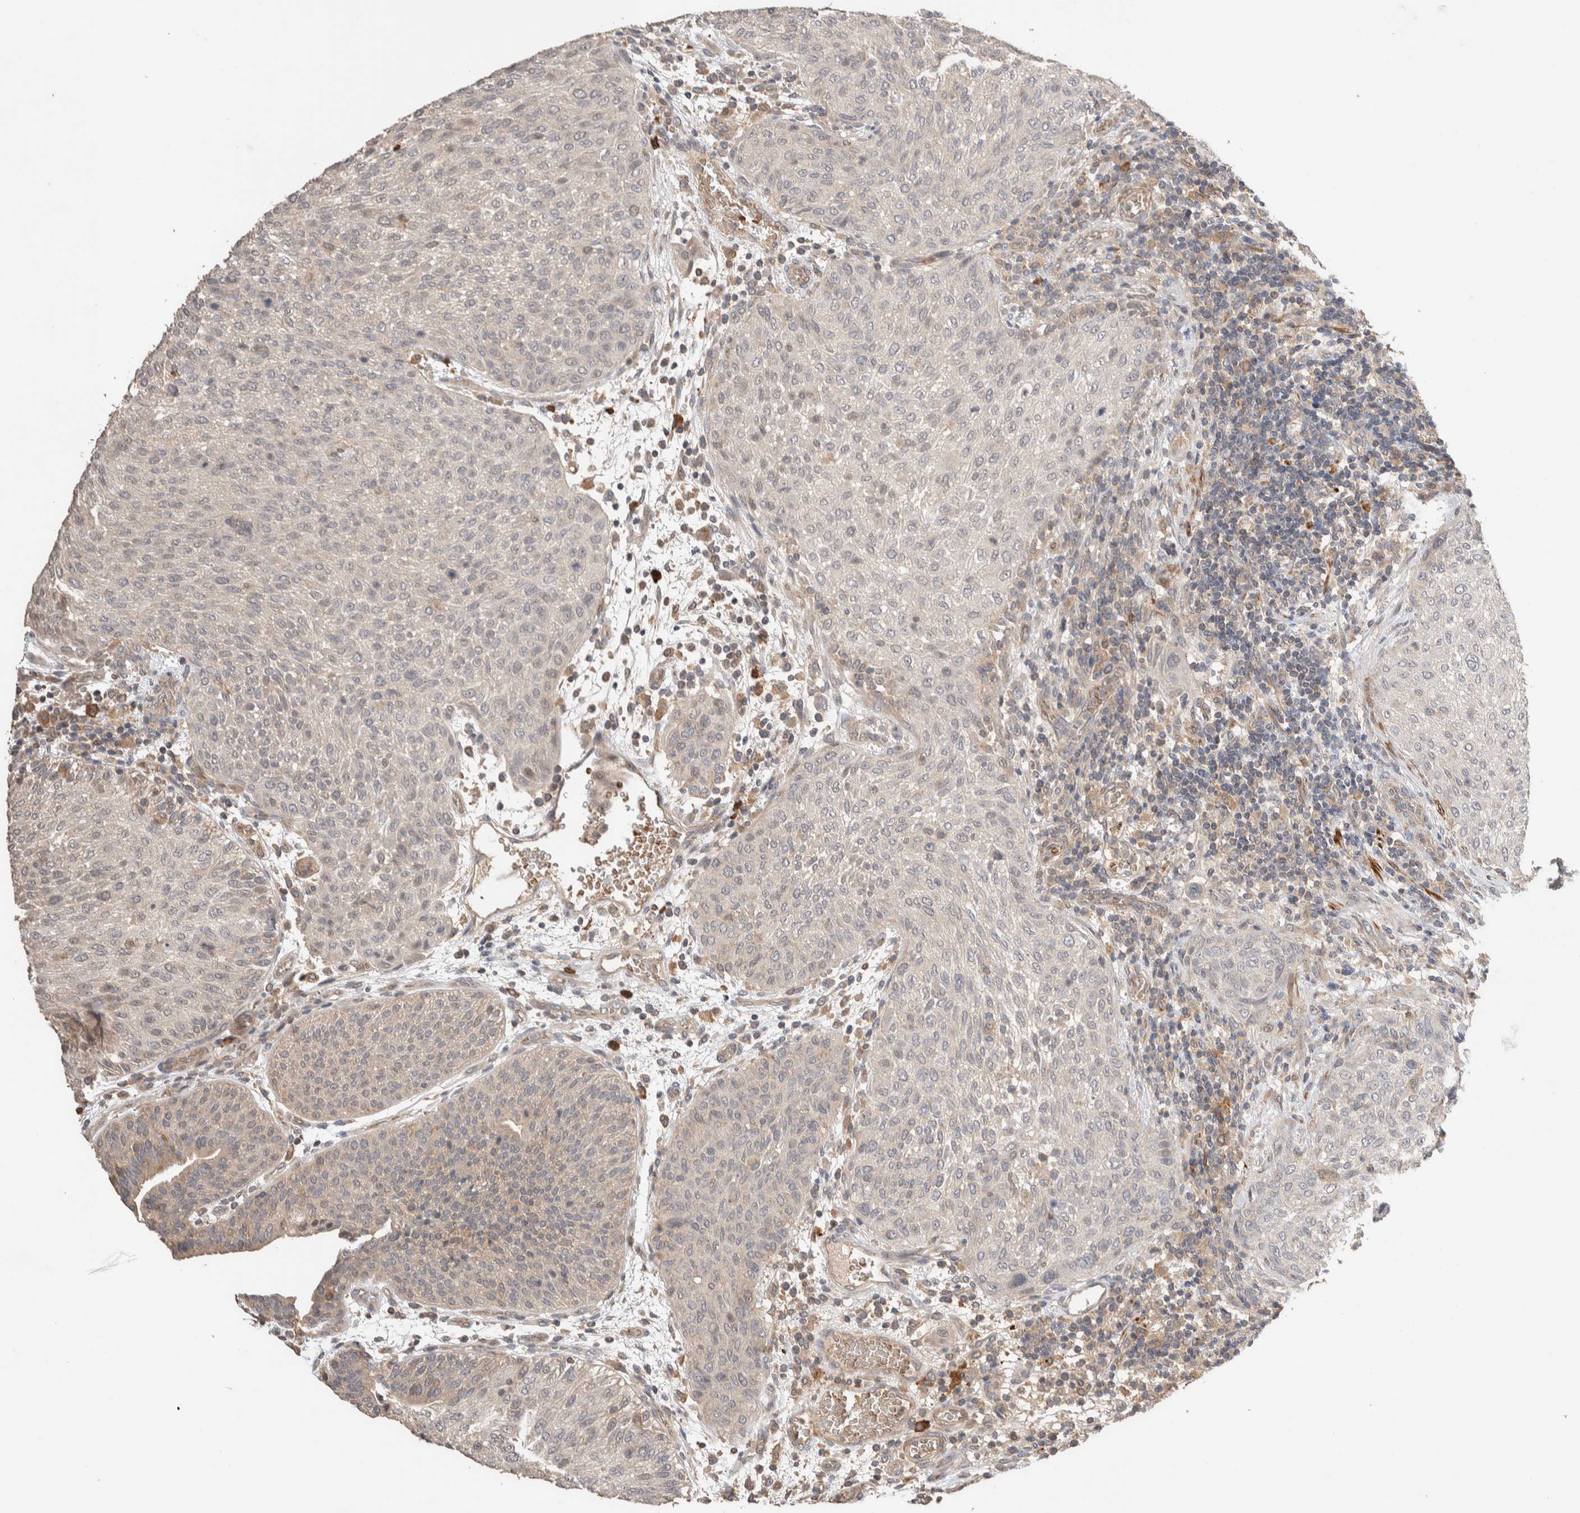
{"staining": {"intensity": "weak", "quantity": "<25%", "location": "cytoplasmic/membranous"}, "tissue": "urothelial cancer", "cell_type": "Tumor cells", "image_type": "cancer", "snomed": [{"axis": "morphology", "description": "Urothelial carcinoma, Low grade"}, {"axis": "morphology", "description": "Urothelial carcinoma, High grade"}, {"axis": "topography", "description": "Urinary bladder"}], "caption": "IHC of human urothelial cancer reveals no positivity in tumor cells.", "gene": "WDR91", "patient": {"sex": "male", "age": 35}}